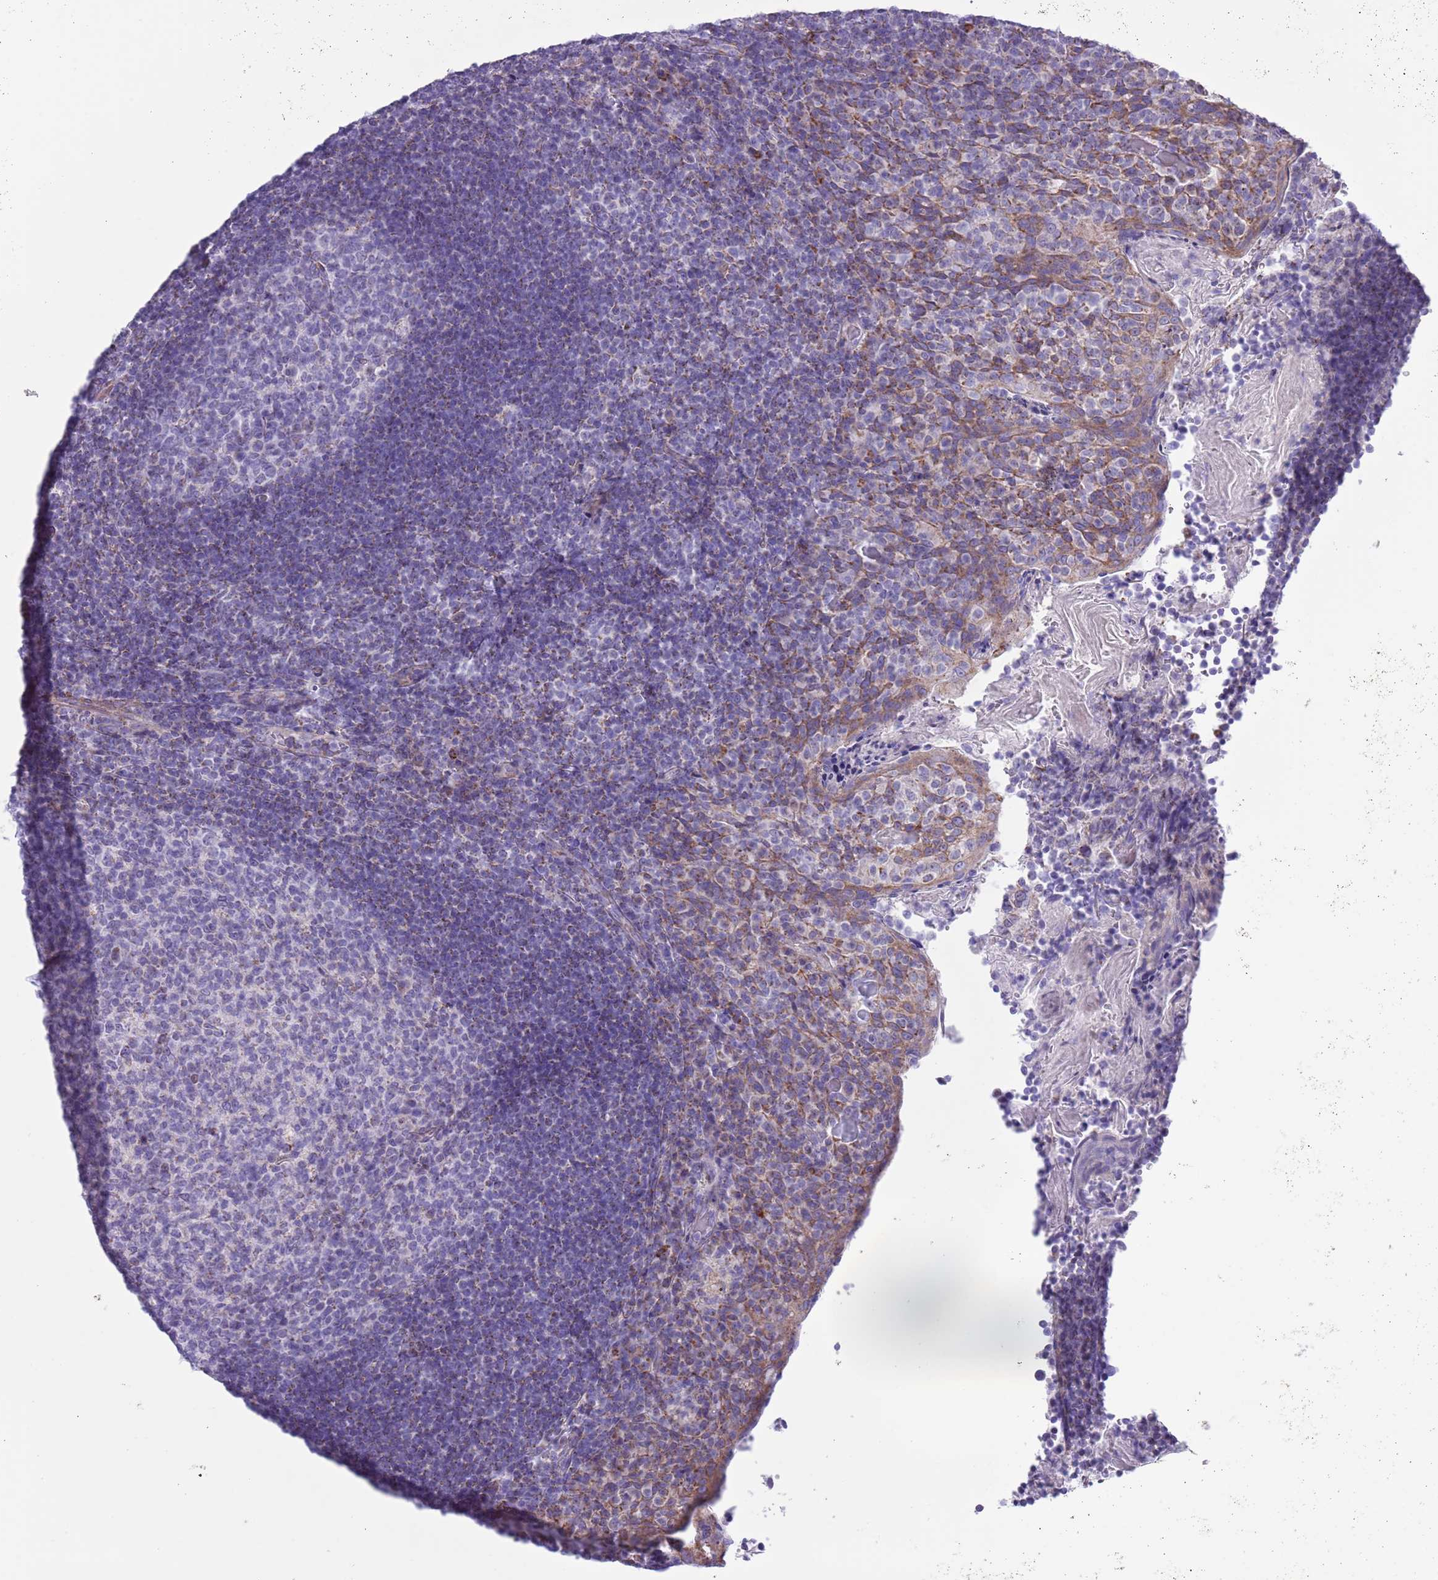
{"staining": {"intensity": "negative", "quantity": "none", "location": "none"}, "tissue": "tonsil", "cell_type": "Germinal center cells", "image_type": "normal", "snomed": [{"axis": "morphology", "description": "Normal tissue, NOS"}, {"axis": "topography", "description": "Tonsil"}], "caption": "High magnification brightfield microscopy of normal tonsil stained with DAB (3,3'-diaminobenzidine) (brown) and counterstained with hematoxylin (blue): germinal center cells show no significant staining. (Immunohistochemistry, brightfield microscopy, high magnification).", "gene": "MOCOS", "patient": {"sex": "female", "age": 10}}